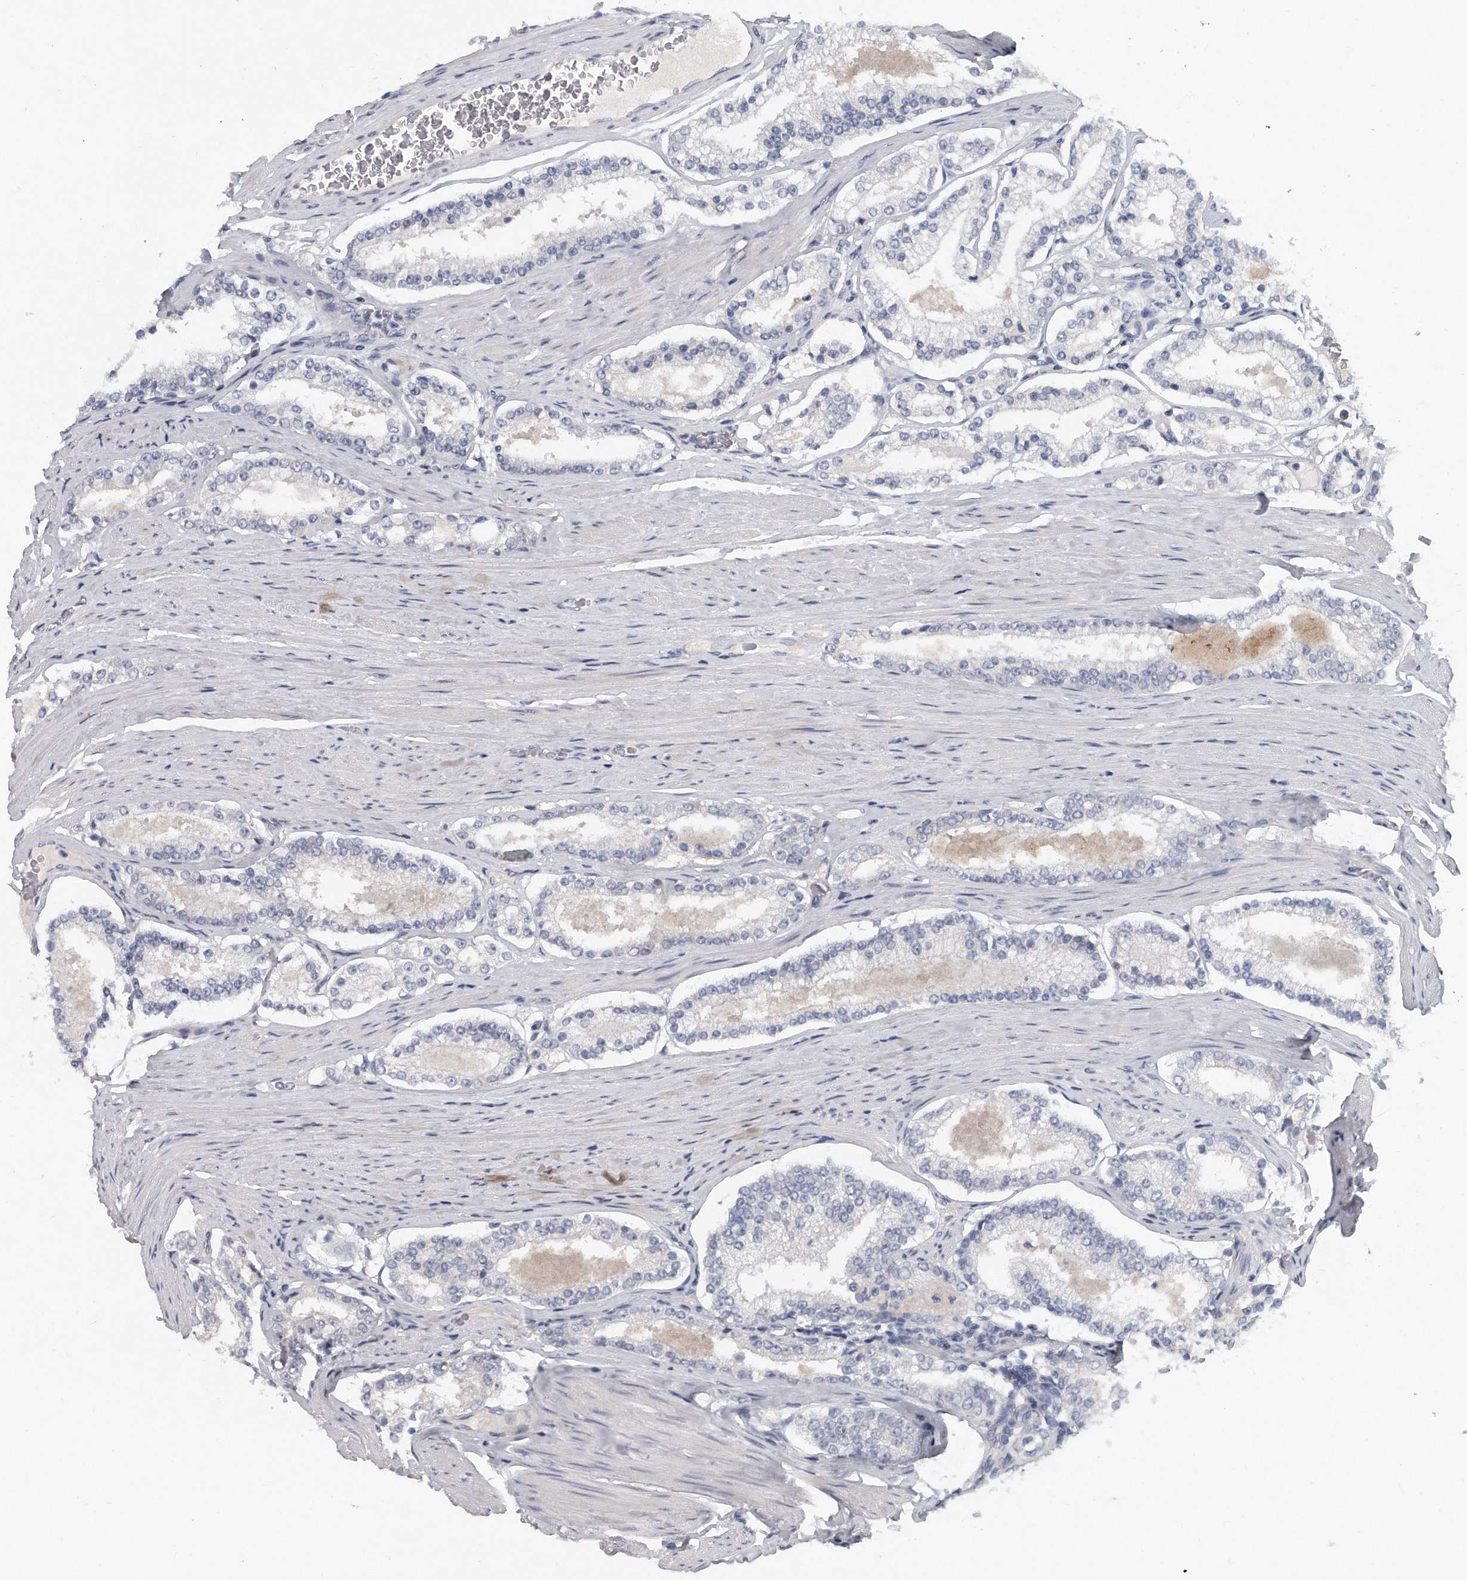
{"staining": {"intensity": "negative", "quantity": "none", "location": "none"}, "tissue": "prostate cancer", "cell_type": "Tumor cells", "image_type": "cancer", "snomed": [{"axis": "morphology", "description": "Adenocarcinoma, Low grade"}, {"axis": "topography", "description": "Prostate"}], "caption": "High power microscopy histopathology image of an immunohistochemistry (IHC) histopathology image of prostate low-grade adenocarcinoma, revealing no significant expression in tumor cells. The staining was performed using DAB (3,3'-diaminobenzidine) to visualize the protein expression in brown, while the nuclei were stained in blue with hematoxylin (Magnification: 20x).", "gene": "KLHL7", "patient": {"sex": "male", "age": 70}}